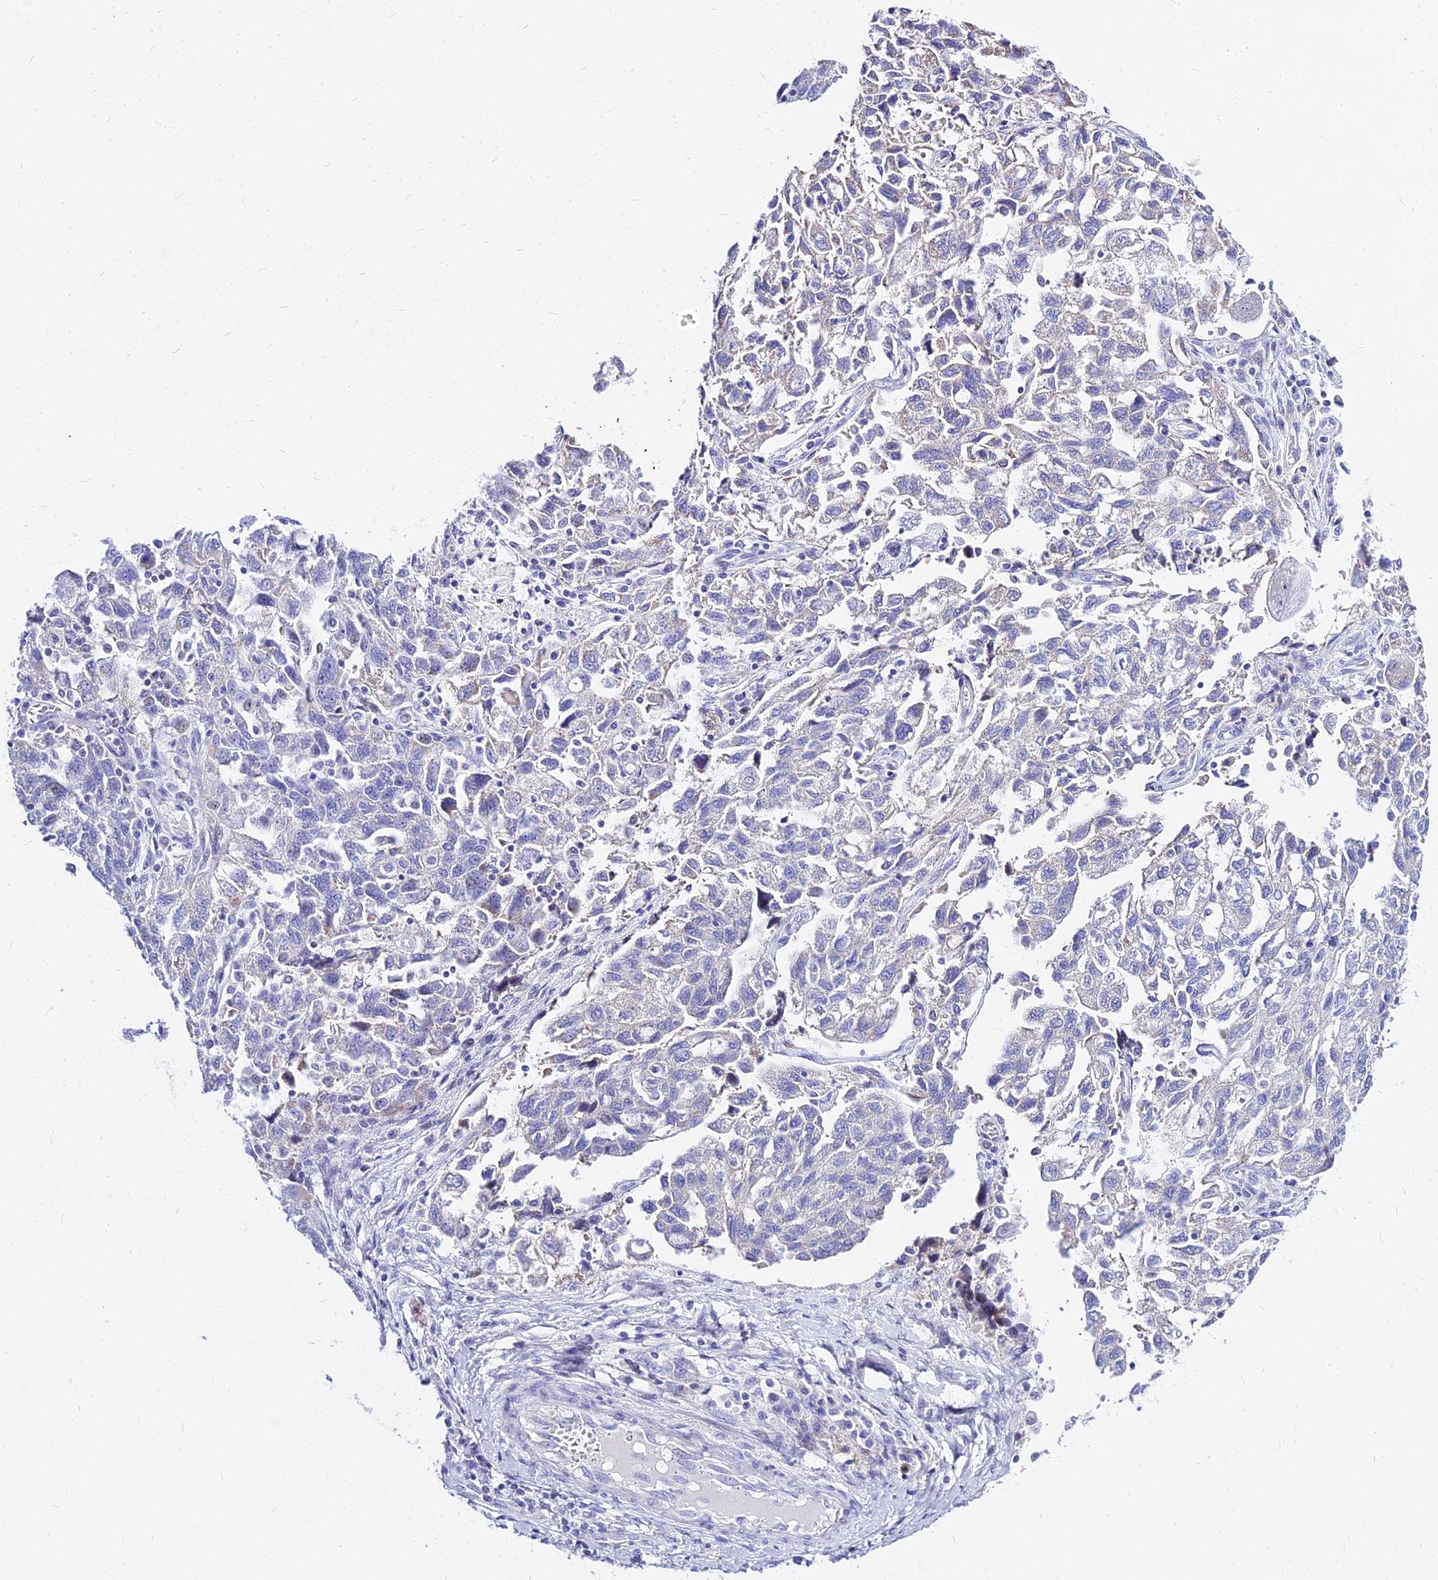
{"staining": {"intensity": "negative", "quantity": "none", "location": "none"}, "tissue": "ovarian cancer", "cell_type": "Tumor cells", "image_type": "cancer", "snomed": [{"axis": "morphology", "description": "Carcinoma, NOS"}, {"axis": "morphology", "description": "Cystadenocarcinoma, serous, NOS"}, {"axis": "topography", "description": "Ovary"}], "caption": "IHC micrograph of human ovarian cancer stained for a protein (brown), which demonstrates no expression in tumor cells.", "gene": "CARD18", "patient": {"sex": "female", "age": 69}}